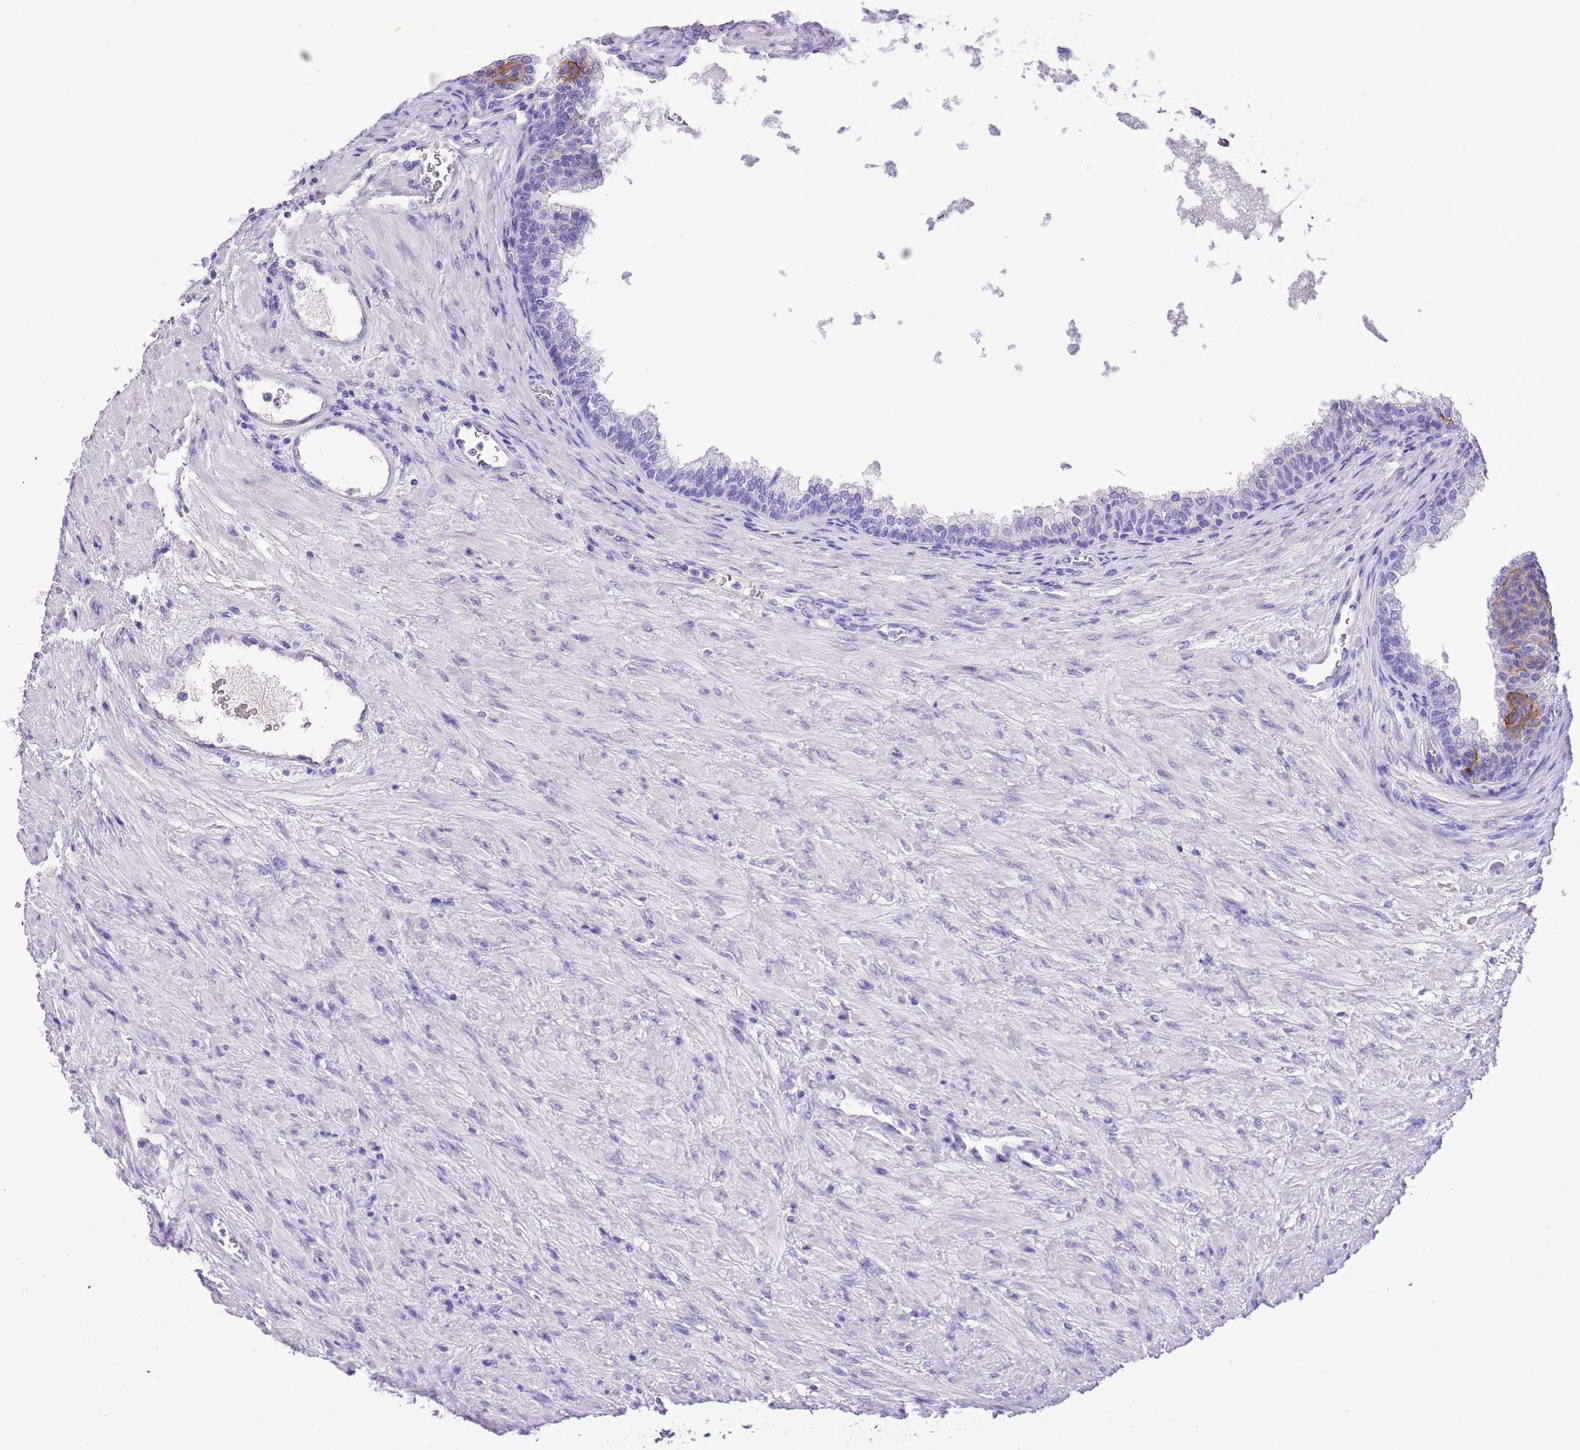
{"staining": {"intensity": "negative", "quantity": "none", "location": "none"}, "tissue": "prostate", "cell_type": "Glandular cells", "image_type": "normal", "snomed": [{"axis": "morphology", "description": "Normal tissue, NOS"}, {"axis": "topography", "description": "Prostate"}], "caption": "Immunohistochemistry of unremarkable prostate exhibits no positivity in glandular cells.", "gene": "TBC1D10B", "patient": {"sex": "male", "age": 76}}